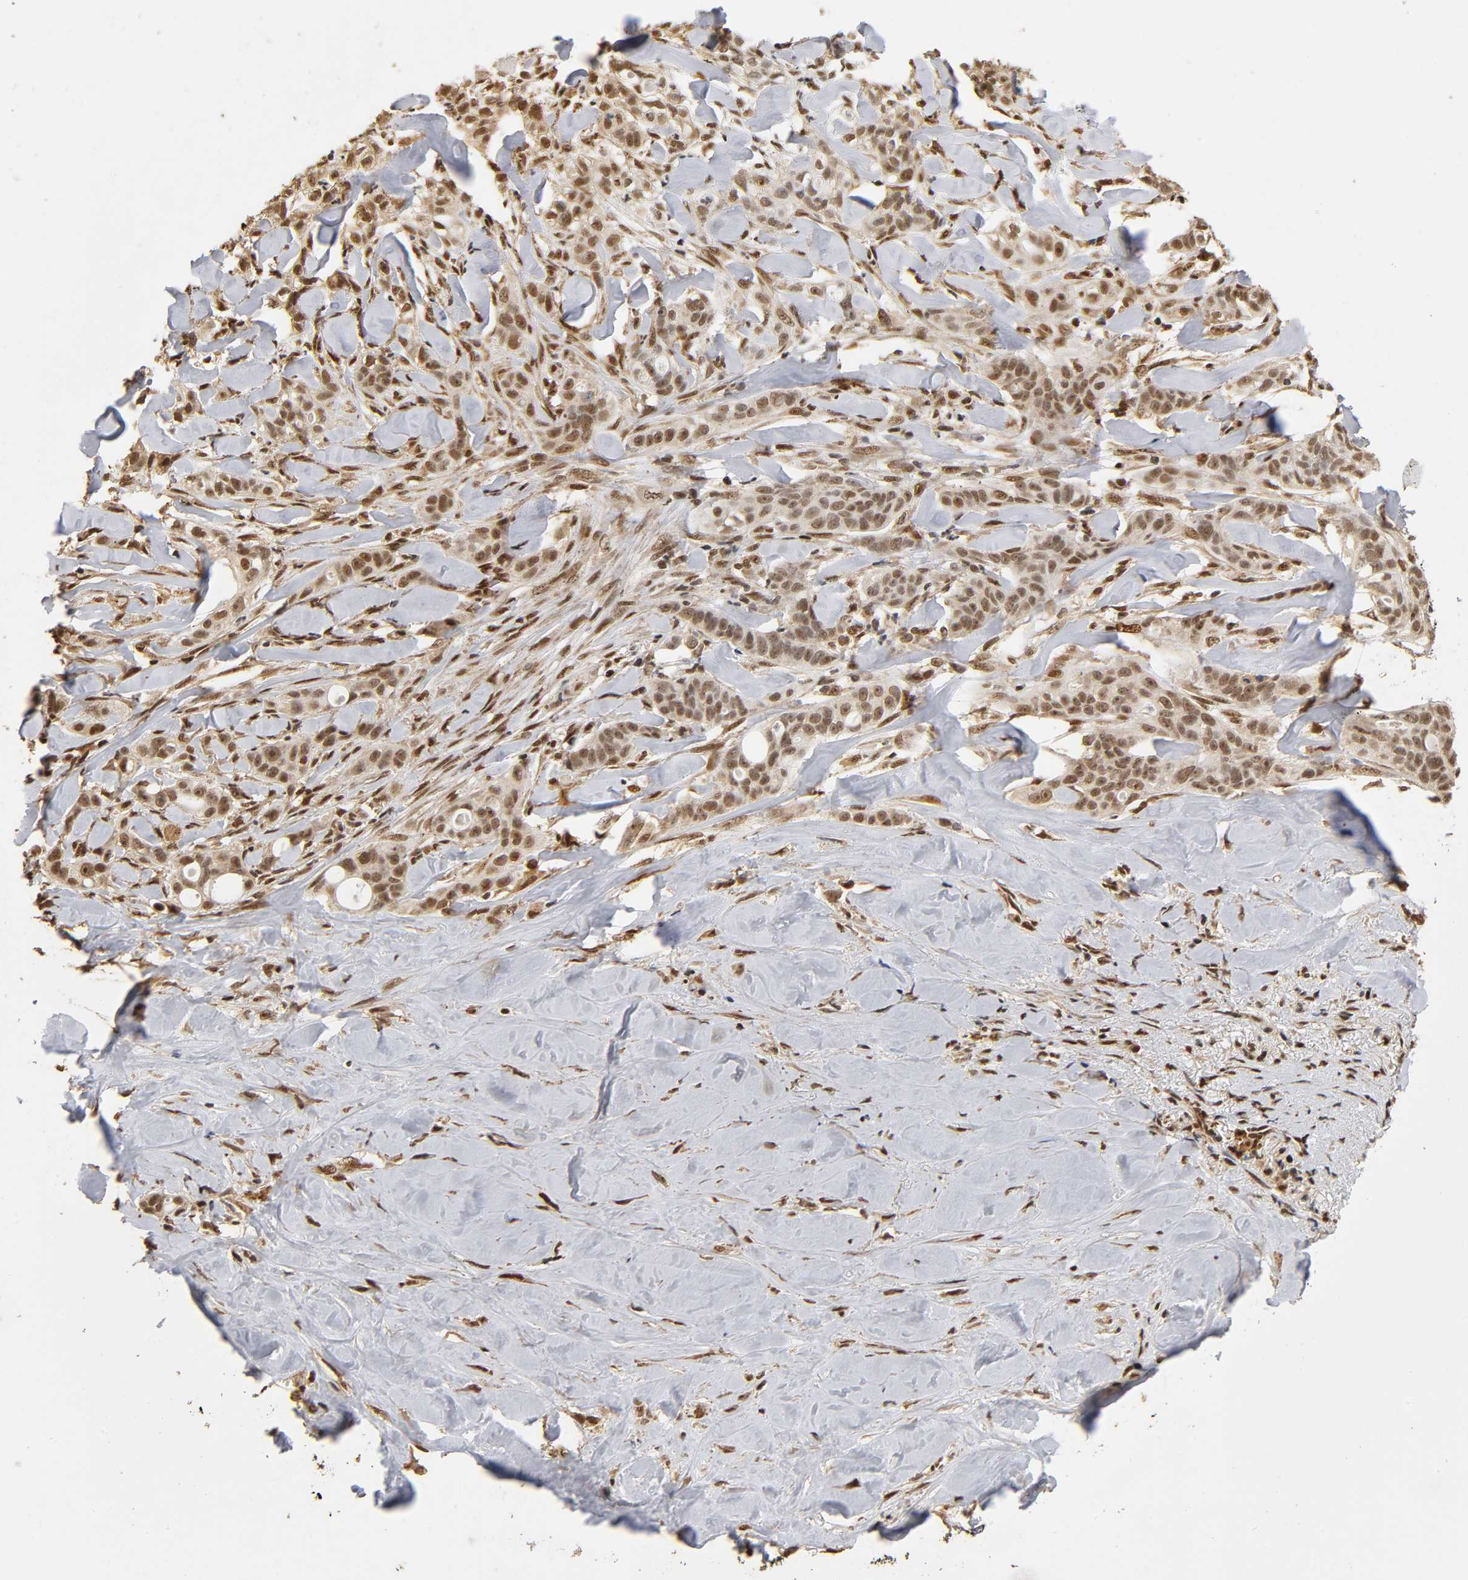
{"staining": {"intensity": "moderate", "quantity": ">75%", "location": "cytoplasmic/membranous,nuclear"}, "tissue": "liver cancer", "cell_type": "Tumor cells", "image_type": "cancer", "snomed": [{"axis": "morphology", "description": "Cholangiocarcinoma"}, {"axis": "topography", "description": "Liver"}], "caption": "Tumor cells display moderate cytoplasmic/membranous and nuclear staining in about >75% of cells in liver cholangiocarcinoma.", "gene": "RNF122", "patient": {"sex": "female", "age": 67}}